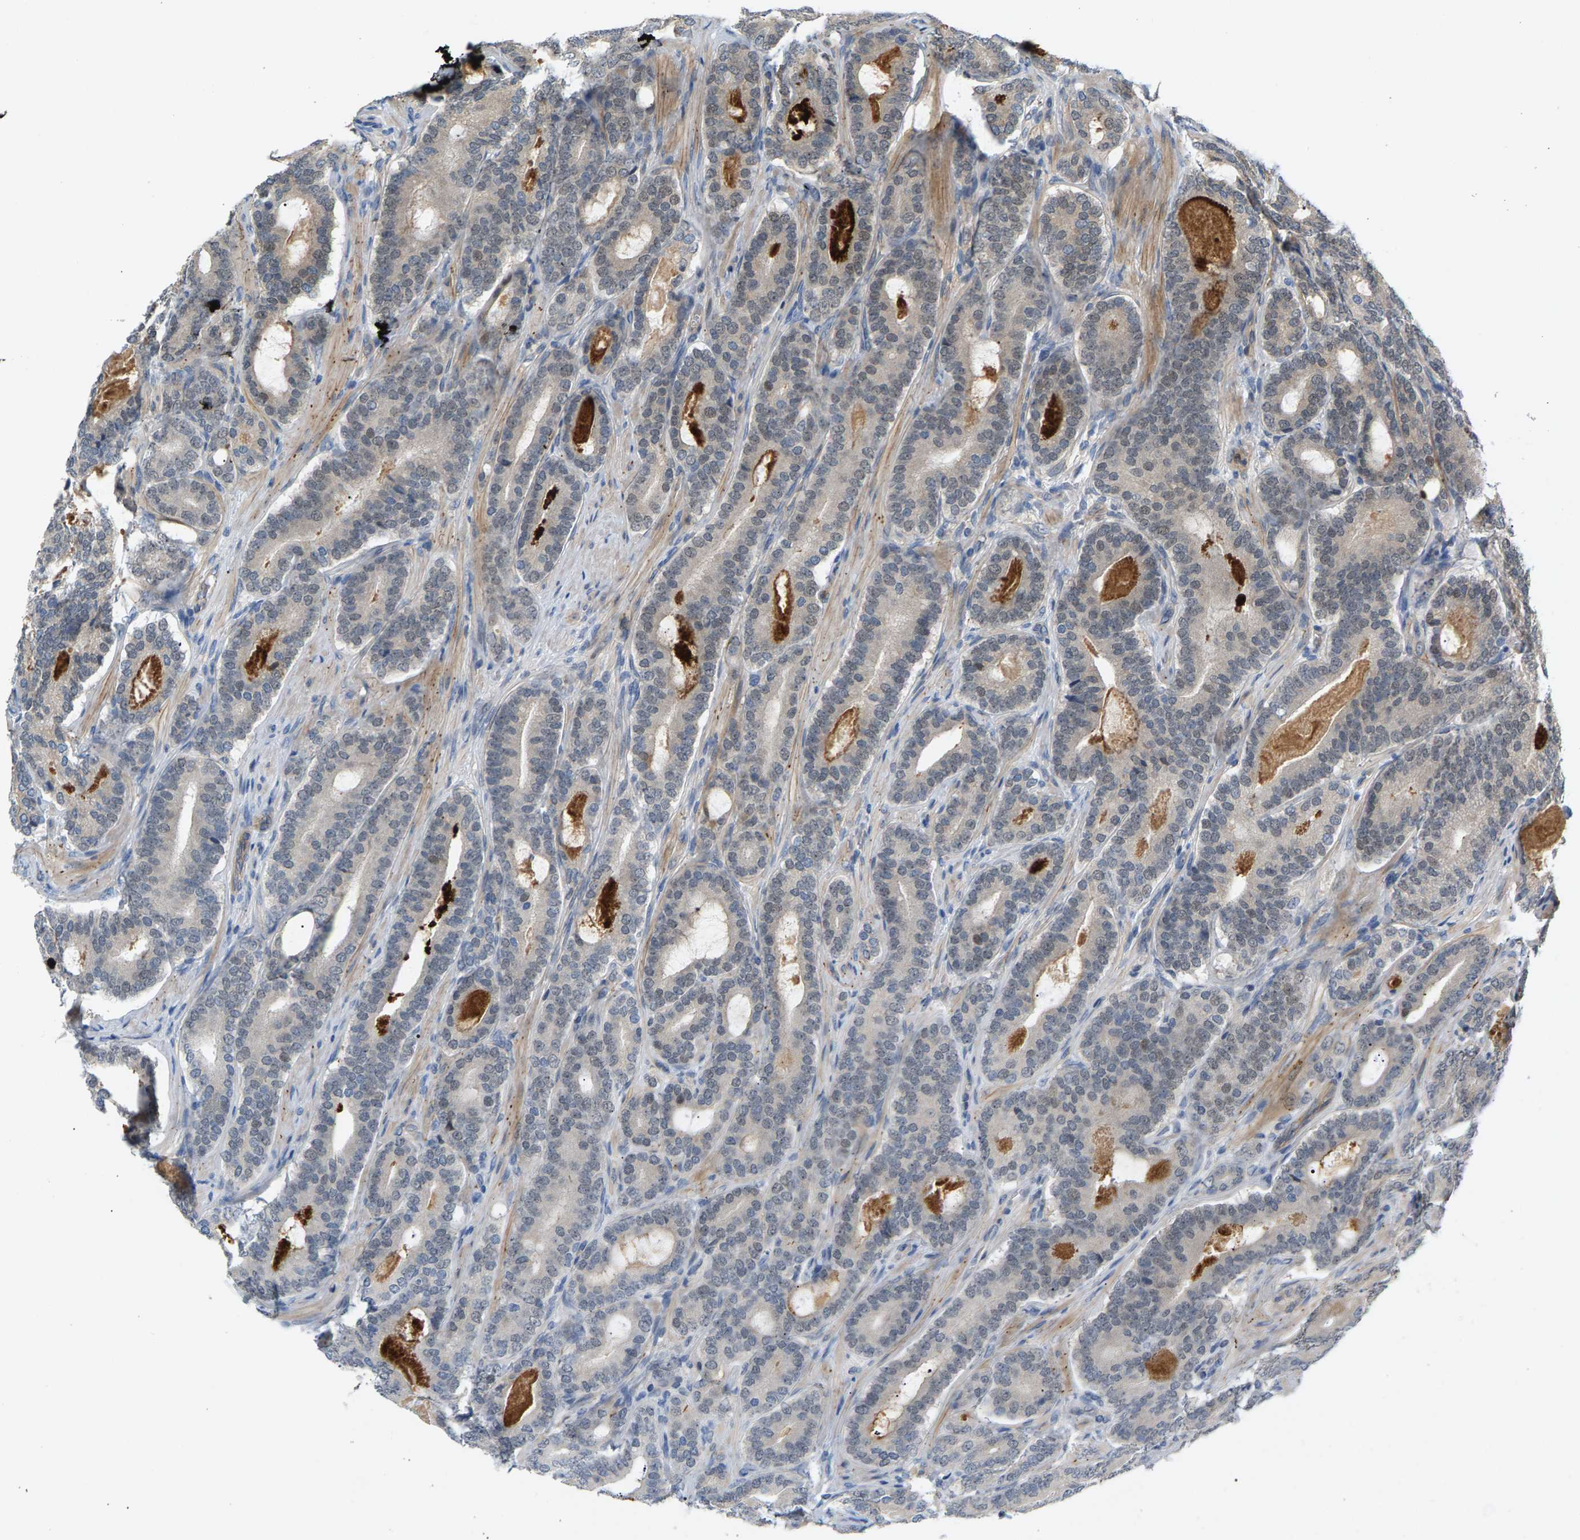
{"staining": {"intensity": "weak", "quantity": "25%-75%", "location": "cytoplasmic/membranous,nuclear"}, "tissue": "prostate cancer", "cell_type": "Tumor cells", "image_type": "cancer", "snomed": [{"axis": "morphology", "description": "Adenocarcinoma, High grade"}, {"axis": "topography", "description": "Prostate"}], "caption": "Human prostate cancer stained with a brown dye displays weak cytoplasmic/membranous and nuclear positive expression in about 25%-75% of tumor cells.", "gene": "KRTAP27-1", "patient": {"sex": "male", "age": 60}}